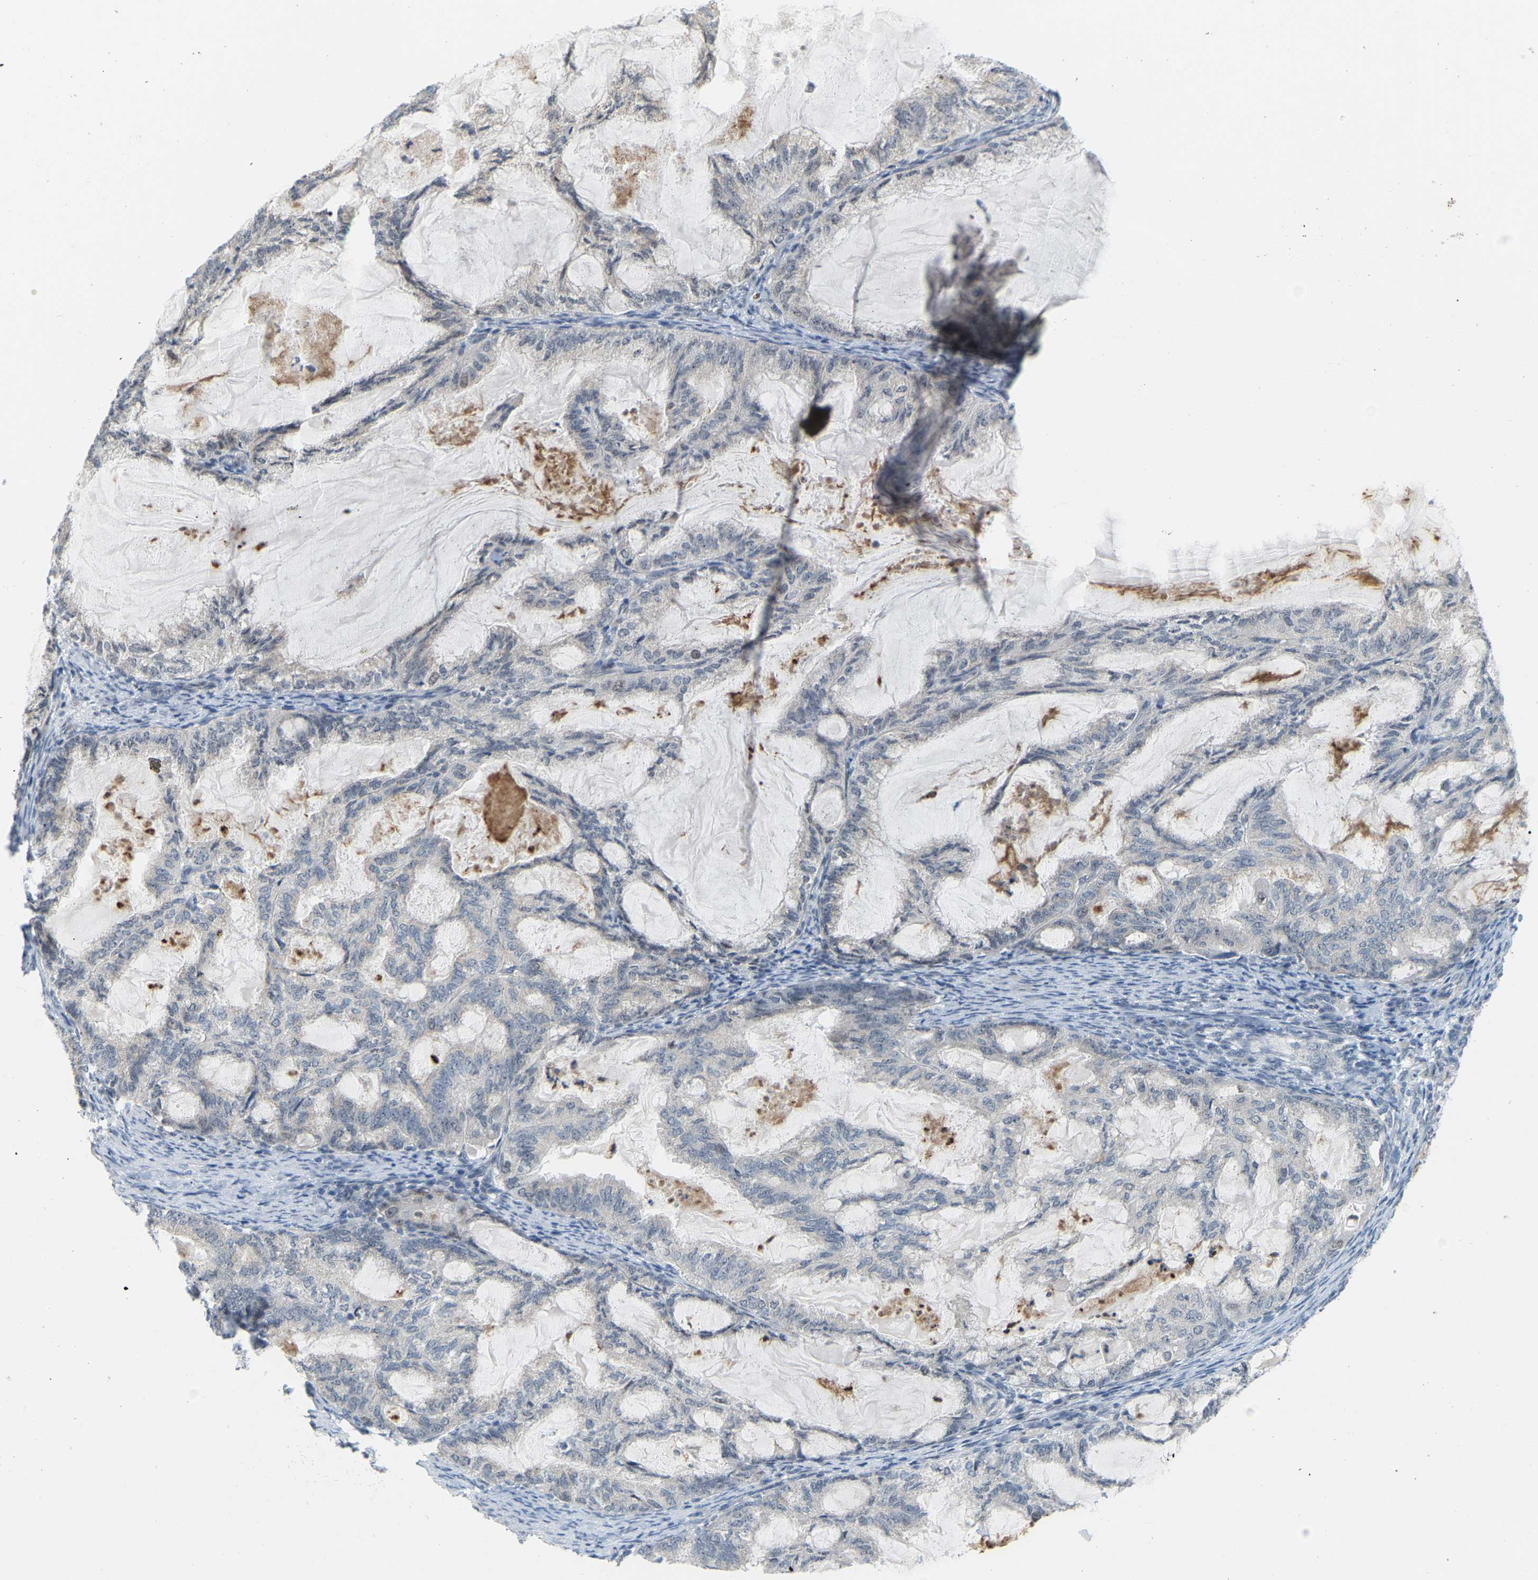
{"staining": {"intensity": "negative", "quantity": "none", "location": "none"}, "tissue": "endometrial cancer", "cell_type": "Tumor cells", "image_type": "cancer", "snomed": [{"axis": "morphology", "description": "Adenocarcinoma, NOS"}, {"axis": "topography", "description": "Endometrium"}], "caption": "DAB (3,3'-diaminobenzidine) immunohistochemical staining of endometrial cancer shows no significant positivity in tumor cells.", "gene": "CROT", "patient": {"sex": "female", "age": 86}}